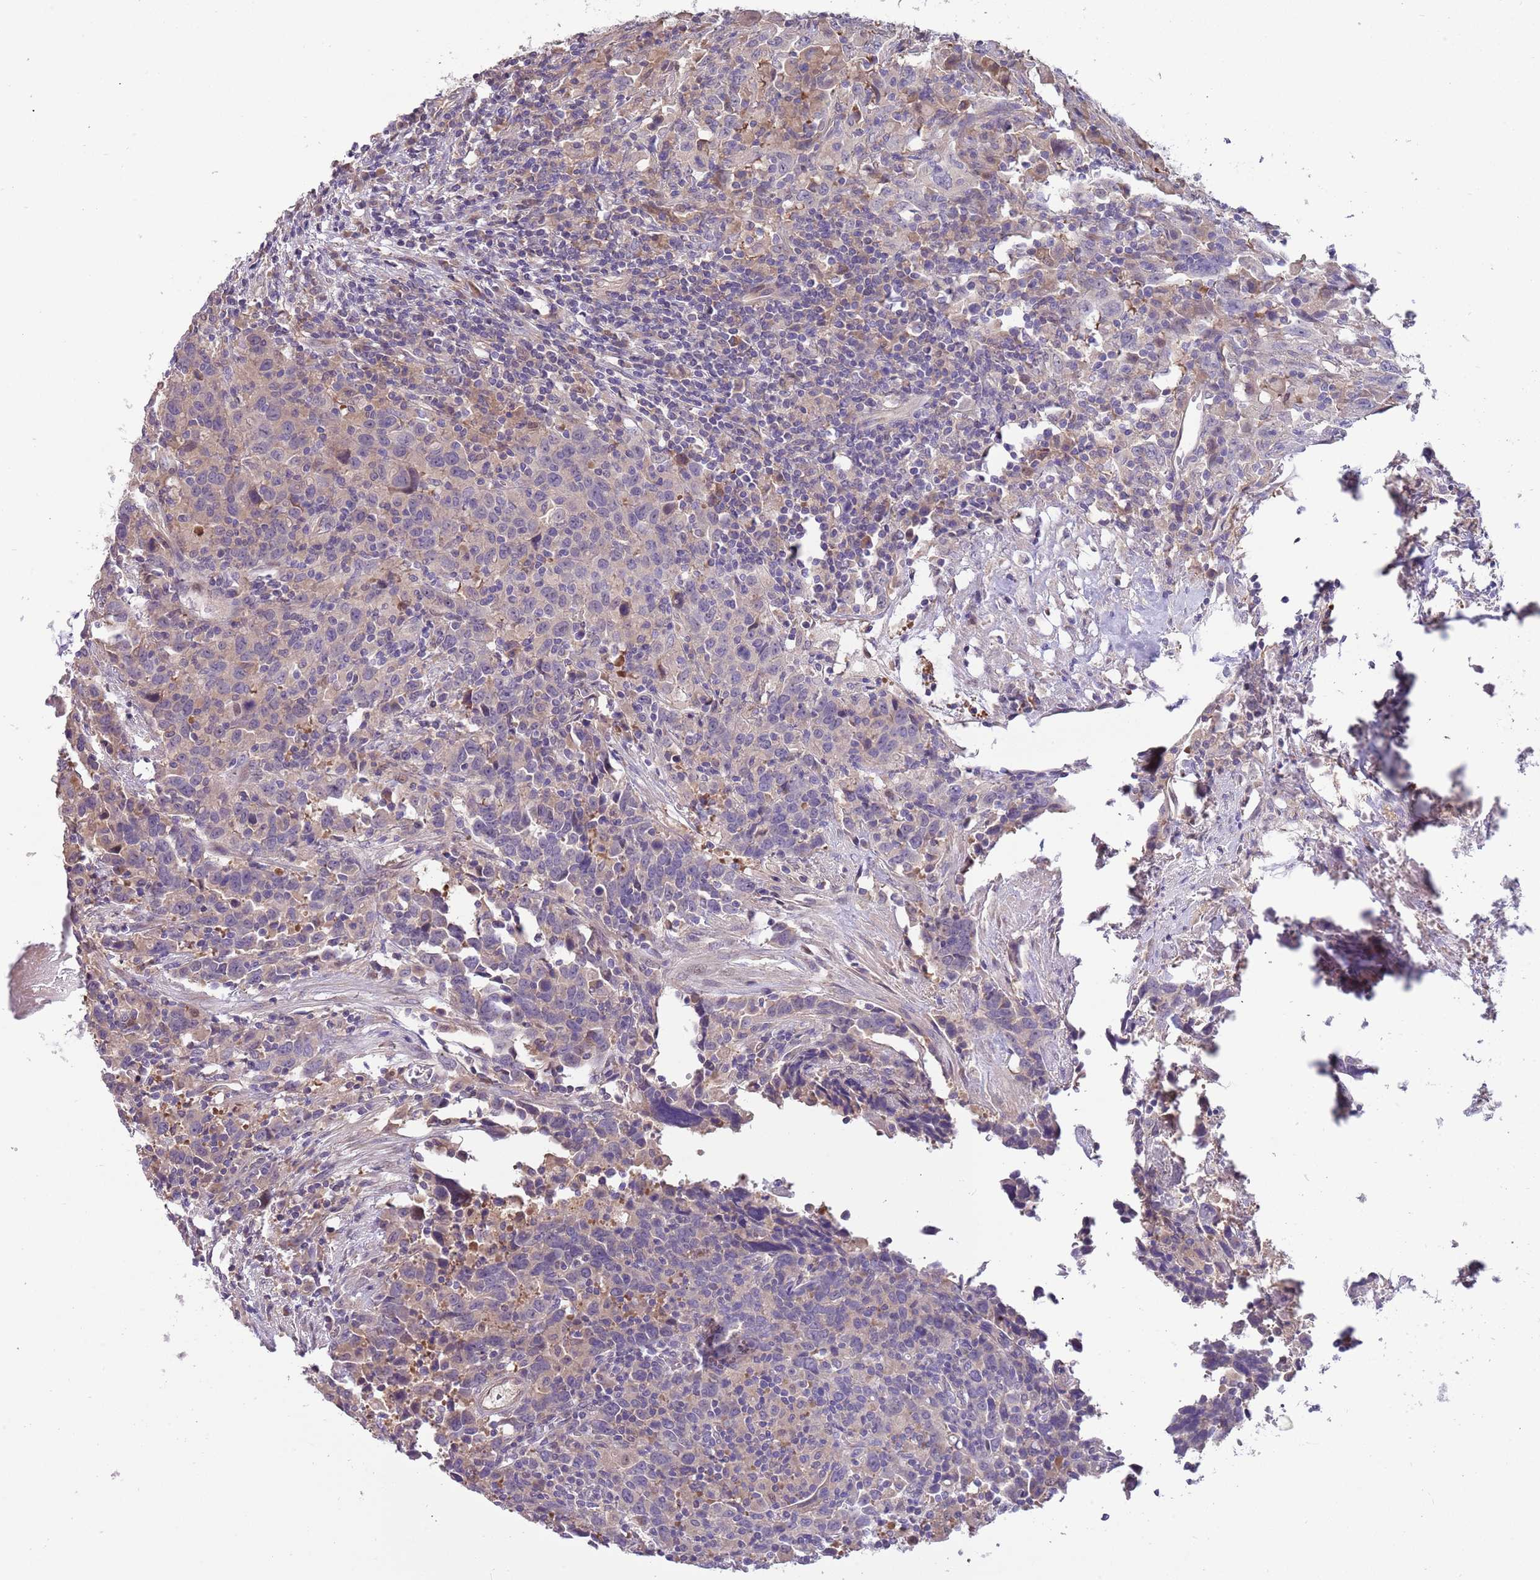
{"staining": {"intensity": "negative", "quantity": "none", "location": "none"}, "tissue": "urothelial cancer", "cell_type": "Tumor cells", "image_type": "cancer", "snomed": [{"axis": "morphology", "description": "Urothelial carcinoma, High grade"}, {"axis": "topography", "description": "Urinary bladder"}], "caption": "This is a histopathology image of immunohistochemistry (IHC) staining of urothelial cancer, which shows no expression in tumor cells.", "gene": "CABYR", "patient": {"sex": "male", "age": 61}}